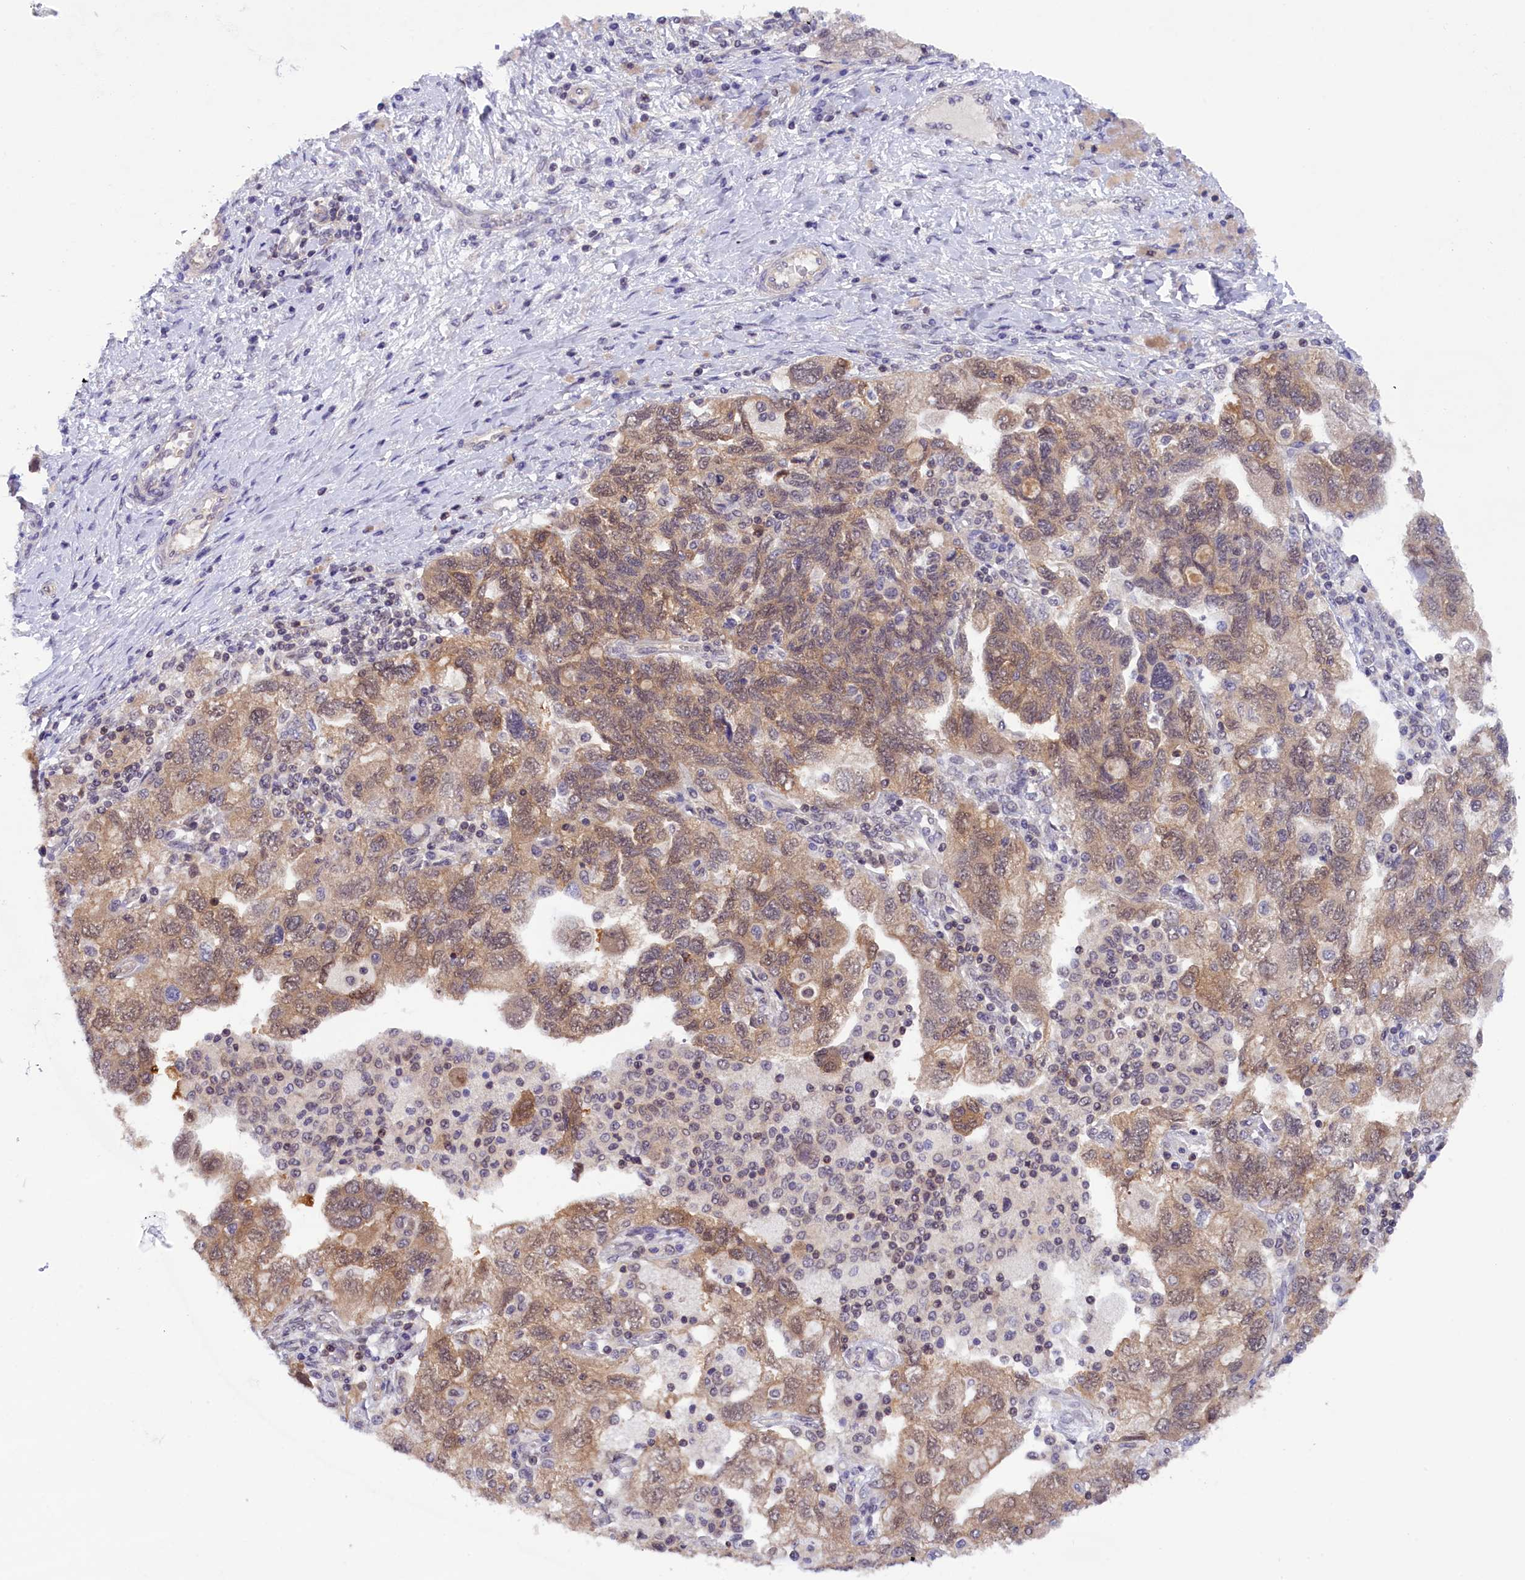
{"staining": {"intensity": "moderate", "quantity": ">75%", "location": "cytoplasmic/membranous"}, "tissue": "ovarian cancer", "cell_type": "Tumor cells", "image_type": "cancer", "snomed": [{"axis": "morphology", "description": "Carcinoma, NOS"}, {"axis": "morphology", "description": "Cystadenocarcinoma, serous, NOS"}, {"axis": "topography", "description": "Ovary"}], "caption": "Human ovarian serous cystadenocarcinoma stained for a protein (brown) shows moderate cytoplasmic/membranous positive staining in approximately >75% of tumor cells.", "gene": "TBCB", "patient": {"sex": "female", "age": 69}}